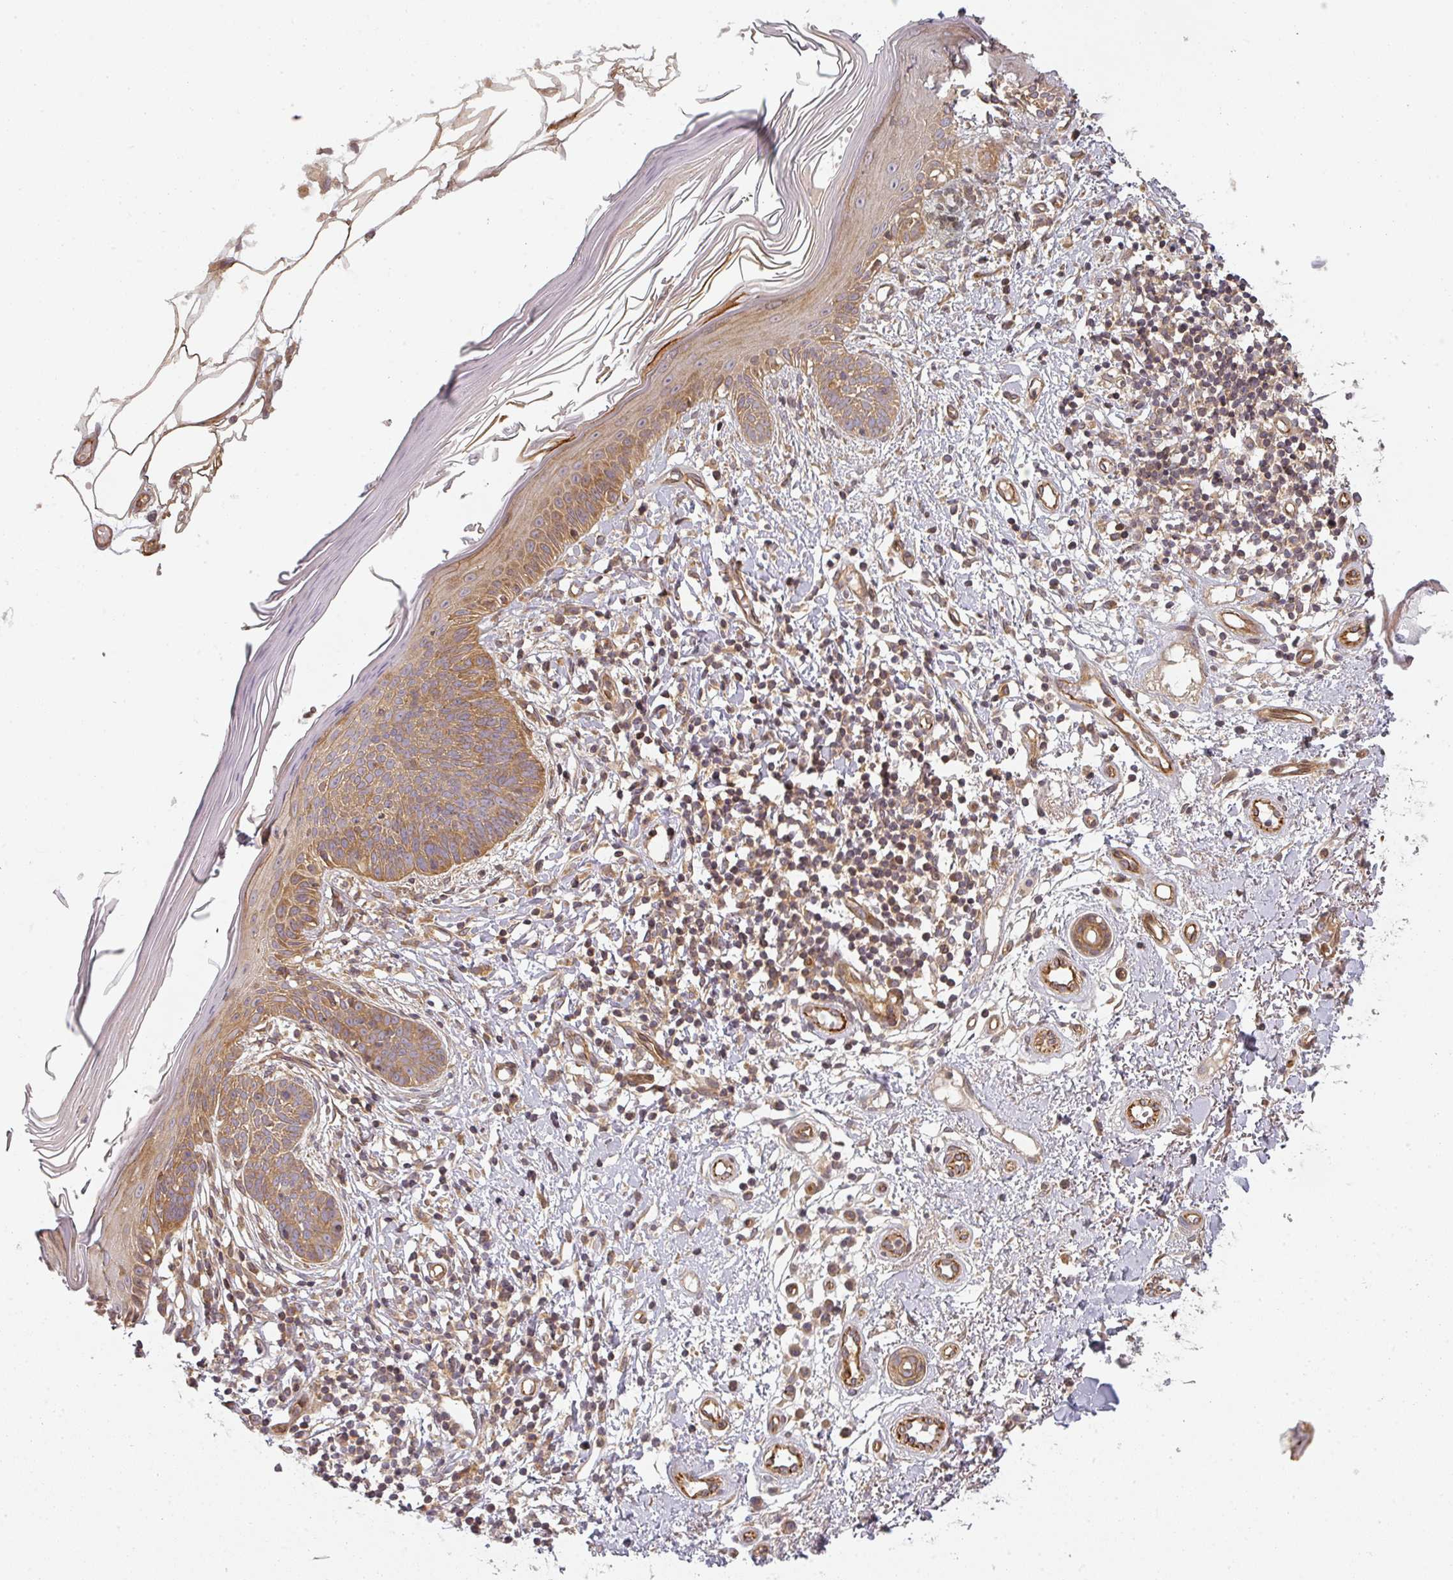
{"staining": {"intensity": "moderate", "quantity": "25%-75%", "location": "cytoplasmic/membranous"}, "tissue": "skin cancer", "cell_type": "Tumor cells", "image_type": "cancer", "snomed": [{"axis": "morphology", "description": "Basal cell carcinoma"}, {"axis": "topography", "description": "Skin"}], "caption": "Basal cell carcinoma (skin) stained with DAB IHC demonstrates medium levels of moderate cytoplasmic/membranous staining in approximately 25%-75% of tumor cells. (Brightfield microscopy of DAB IHC at high magnification).", "gene": "CNOT1", "patient": {"sex": "male", "age": 78}}